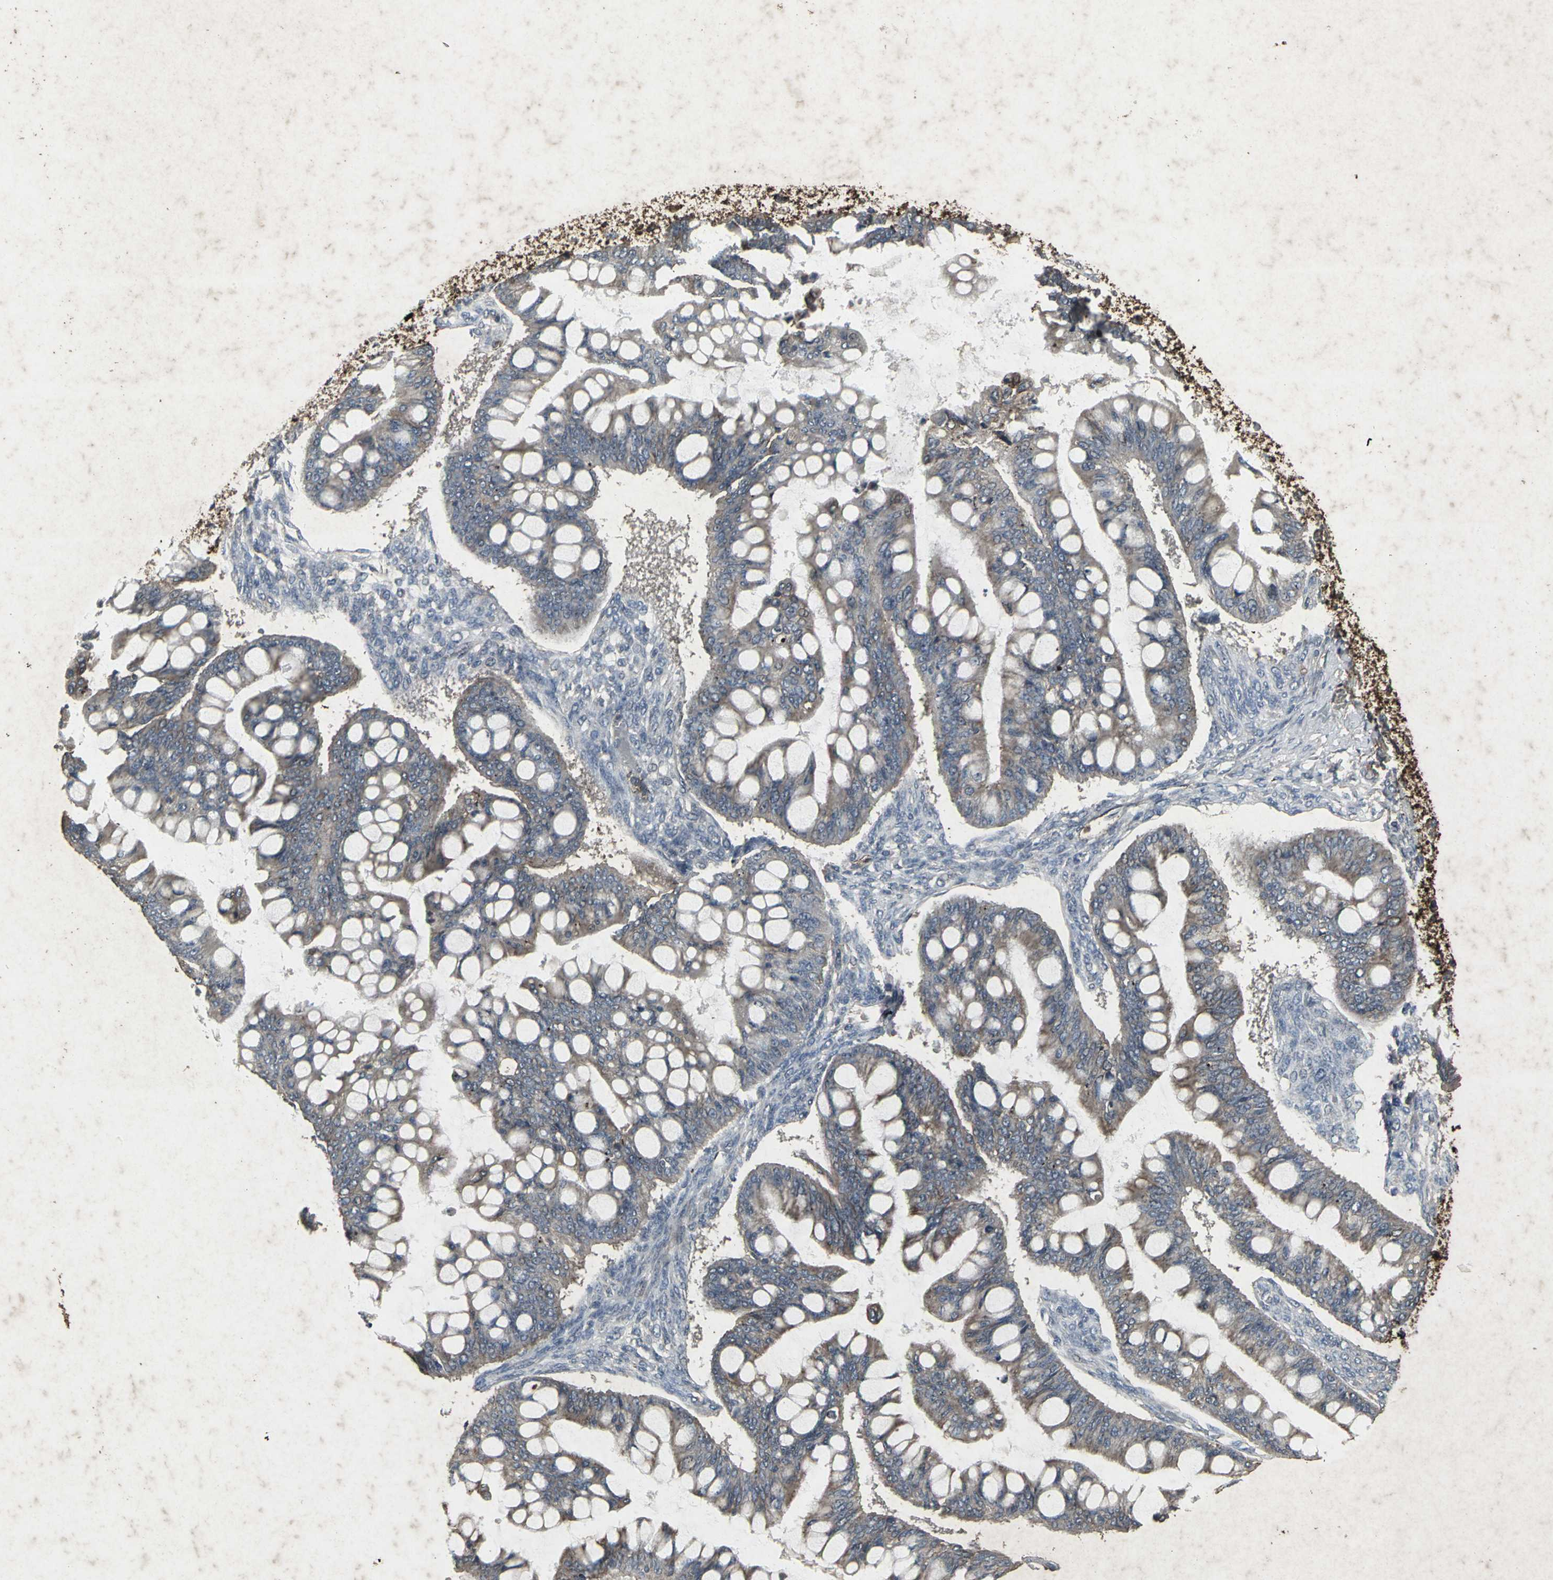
{"staining": {"intensity": "weak", "quantity": "25%-75%", "location": "cytoplasmic/membranous"}, "tissue": "ovarian cancer", "cell_type": "Tumor cells", "image_type": "cancer", "snomed": [{"axis": "morphology", "description": "Cystadenocarcinoma, mucinous, NOS"}, {"axis": "topography", "description": "Ovary"}], "caption": "Immunohistochemical staining of ovarian mucinous cystadenocarcinoma reveals weak cytoplasmic/membranous protein expression in approximately 25%-75% of tumor cells. (IHC, brightfield microscopy, high magnification).", "gene": "CCR9", "patient": {"sex": "female", "age": 73}}